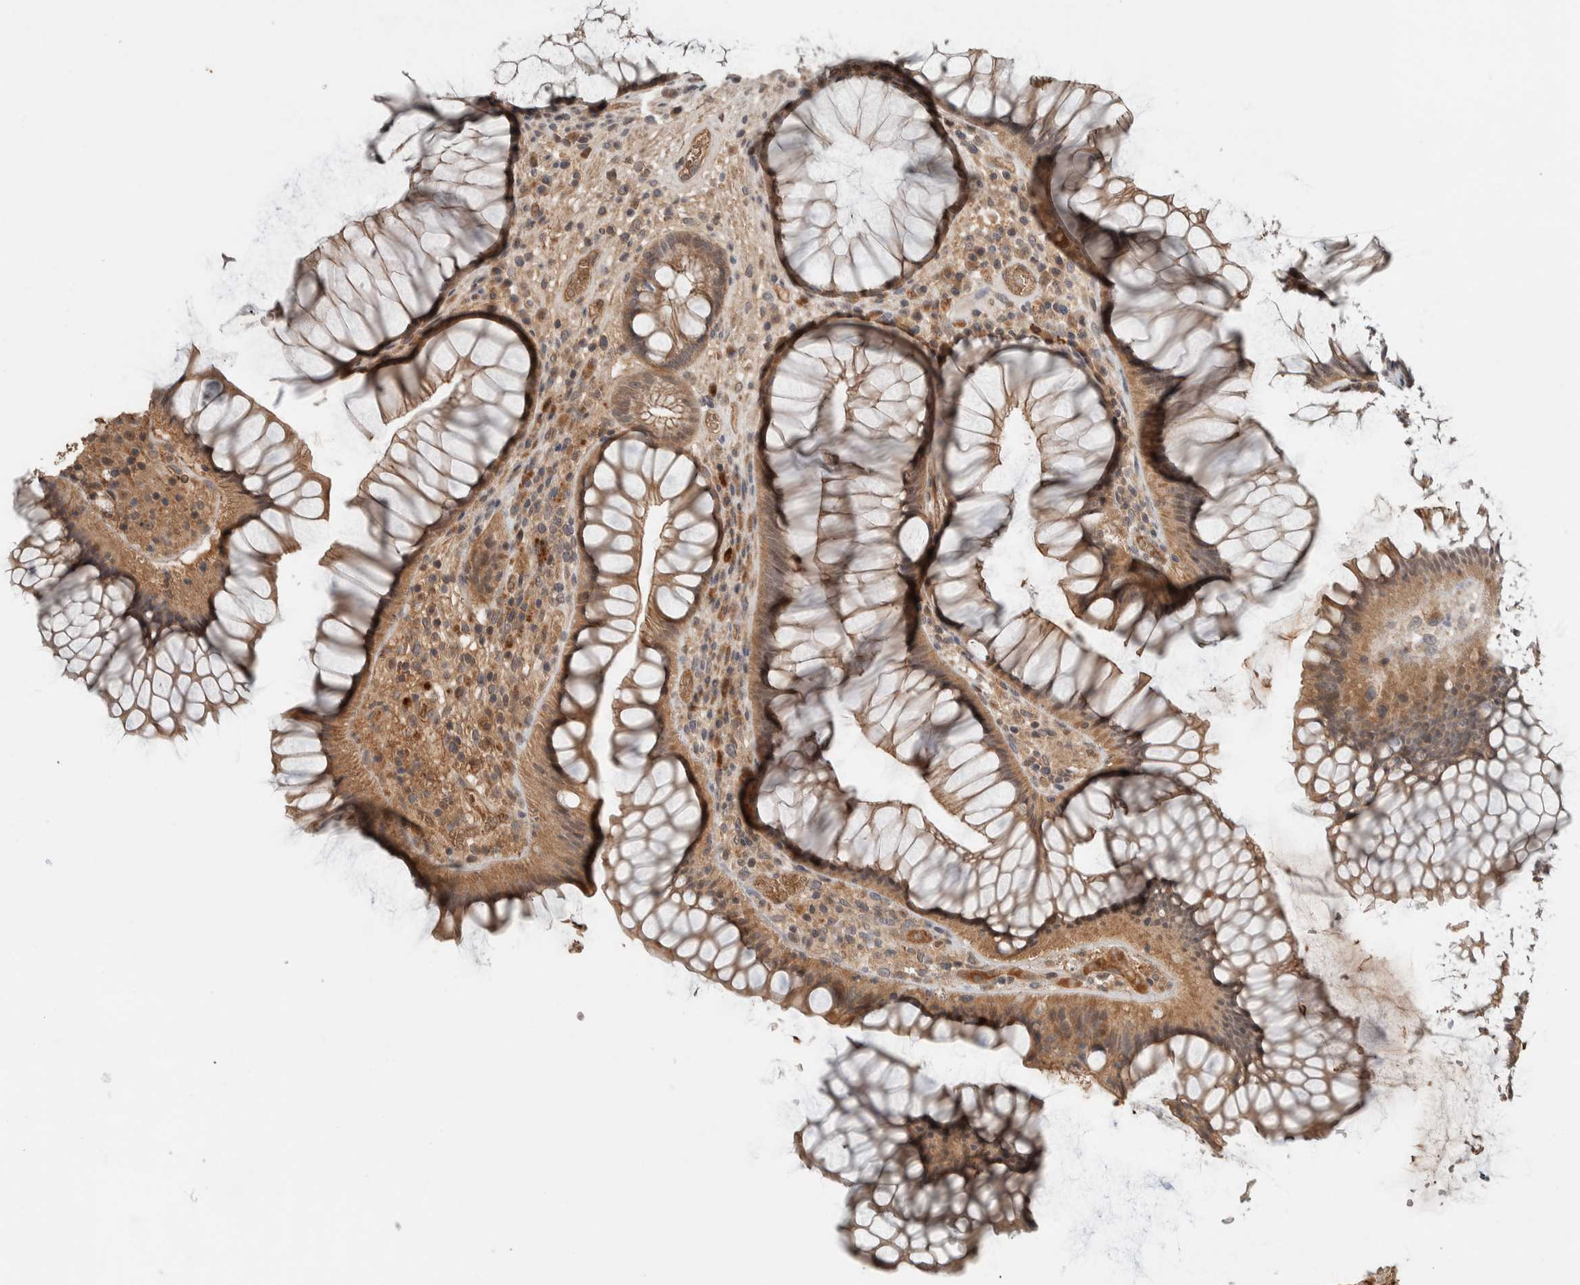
{"staining": {"intensity": "moderate", "quantity": ">75%", "location": "cytoplasmic/membranous"}, "tissue": "rectum", "cell_type": "Glandular cells", "image_type": "normal", "snomed": [{"axis": "morphology", "description": "Normal tissue, NOS"}, {"axis": "topography", "description": "Rectum"}], "caption": "Rectum stained with immunohistochemistry exhibits moderate cytoplasmic/membranous positivity in about >75% of glandular cells.", "gene": "ARMC7", "patient": {"sex": "male", "age": 51}}